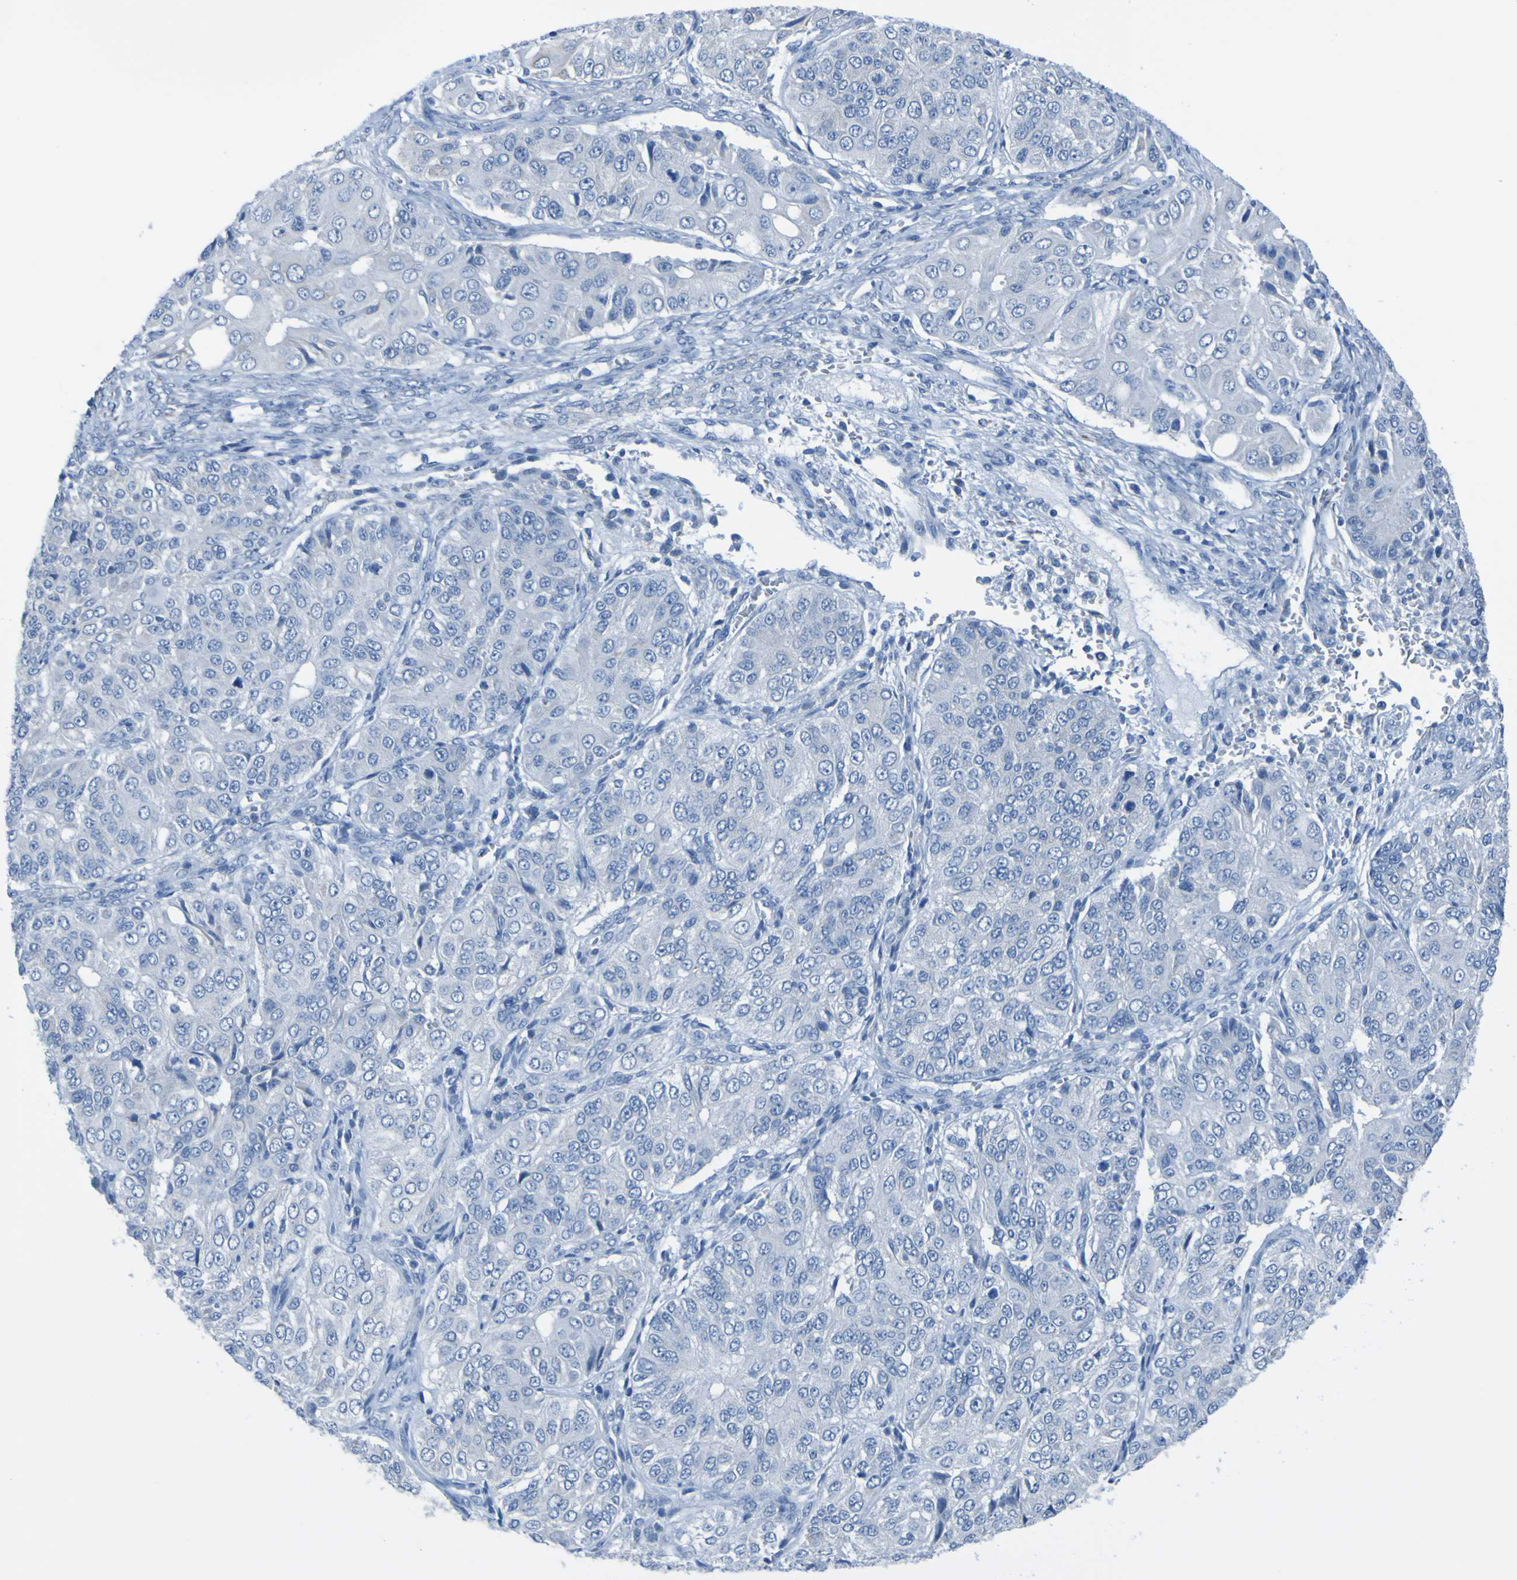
{"staining": {"intensity": "negative", "quantity": "none", "location": "none"}, "tissue": "ovarian cancer", "cell_type": "Tumor cells", "image_type": "cancer", "snomed": [{"axis": "morphology", "description": "Carcinoma, endometroid"}, {"axis": "topography", "description": "Ovary"}], "caption": "This is a photomicrograph of IHC staining of ovarian cancer, which shows no expression in tumor cells.", "gene": "ACMSD", "patient": {"sex": "female", "age": 51}}